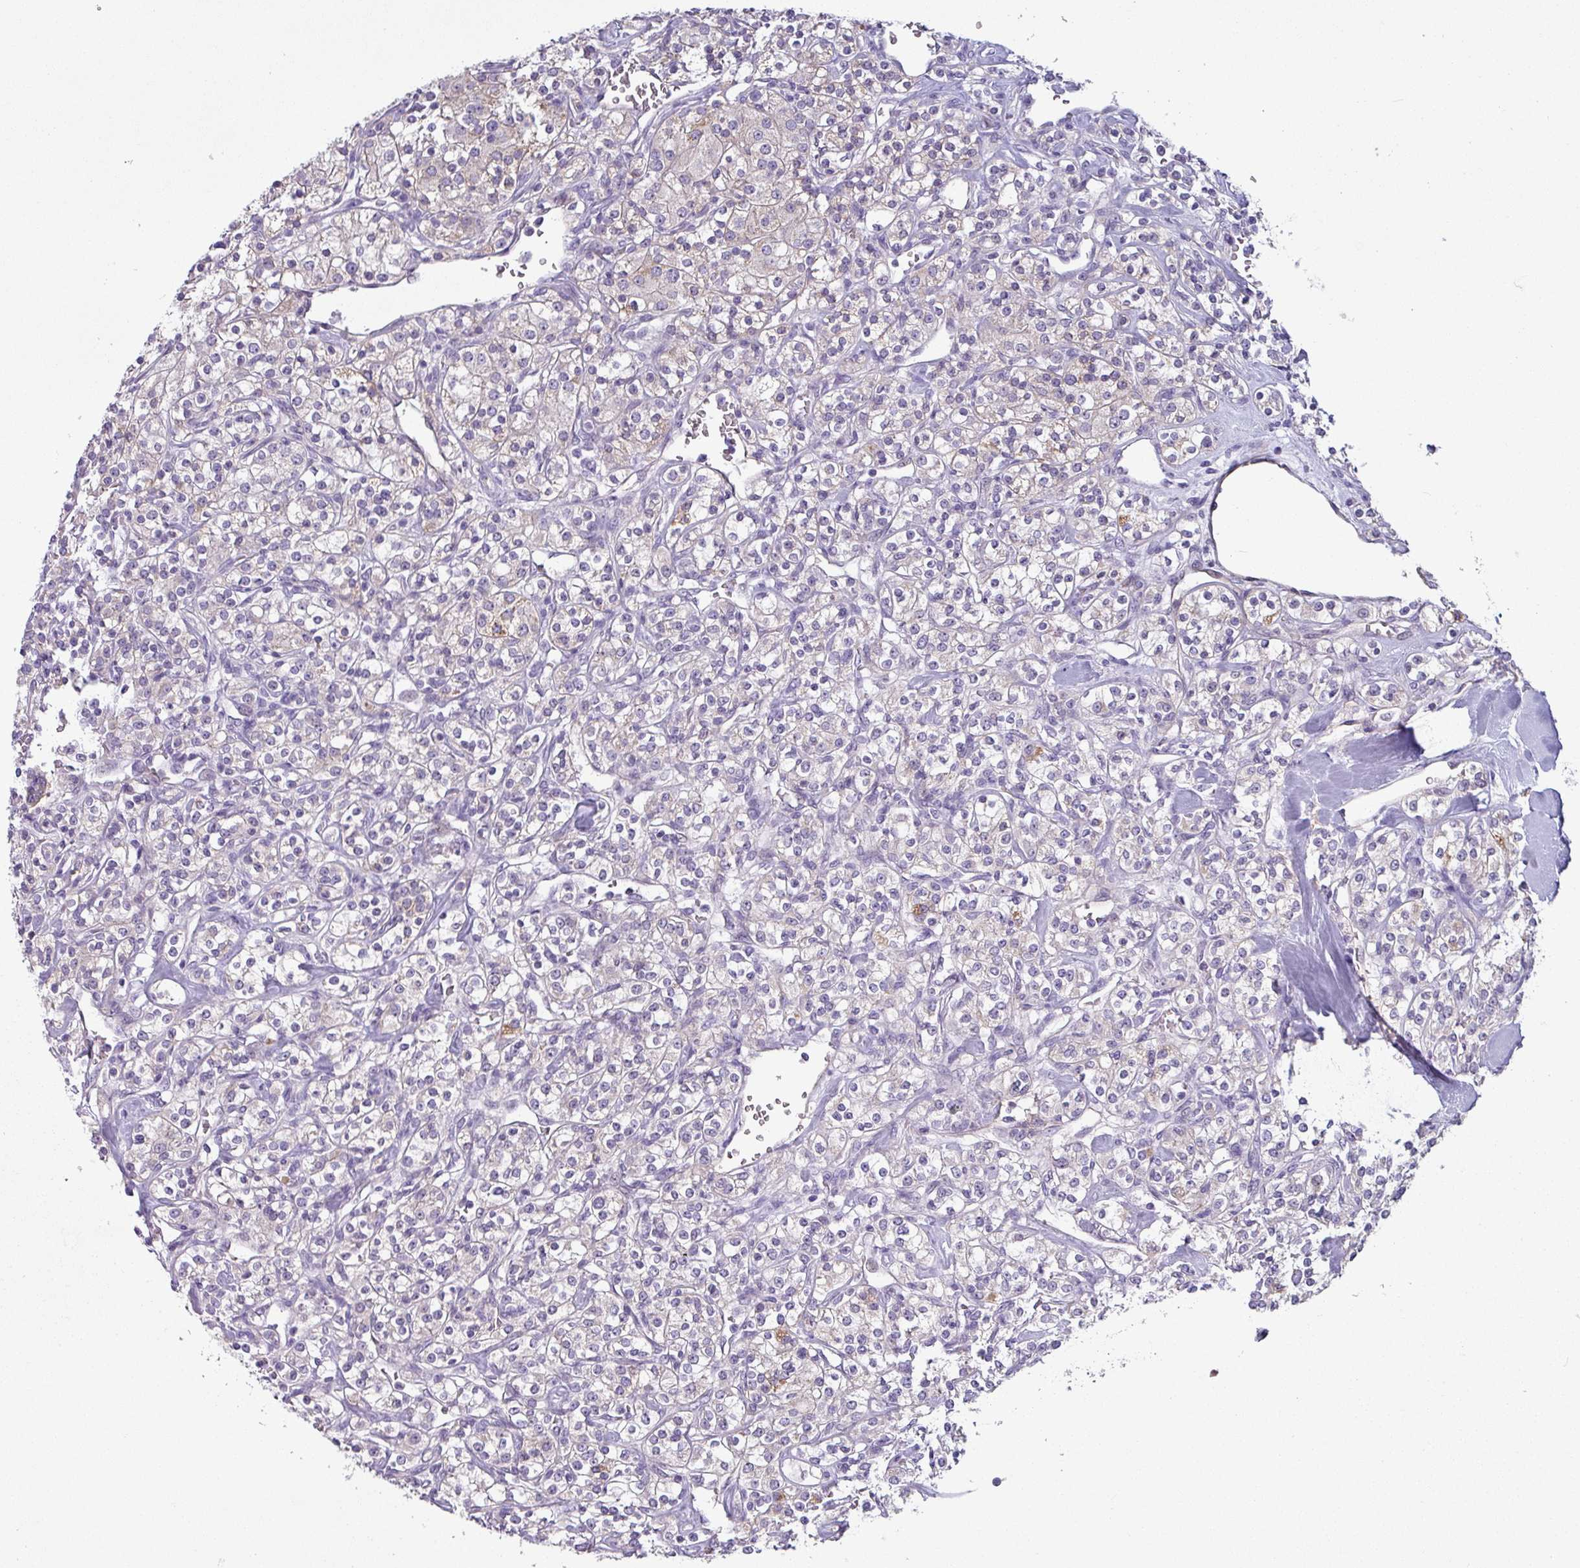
{"staining": {"intensity": "negative", "quantity": "none", "location": "none"}, "tissue": "renal cancer", "cell_type": "Tumor cells", "image_type": "cancer", "snomed": [{"axis": "morphology", "description": "Adenocarcinoma, NOS"}, {"axis": "topography", "description": "Kidney"}], "caption": "Tumor cells are negative for brown protein staining in renal cancer.", "gene": "TMEM178B", "patient": {"sex": "male", "age": 77}}